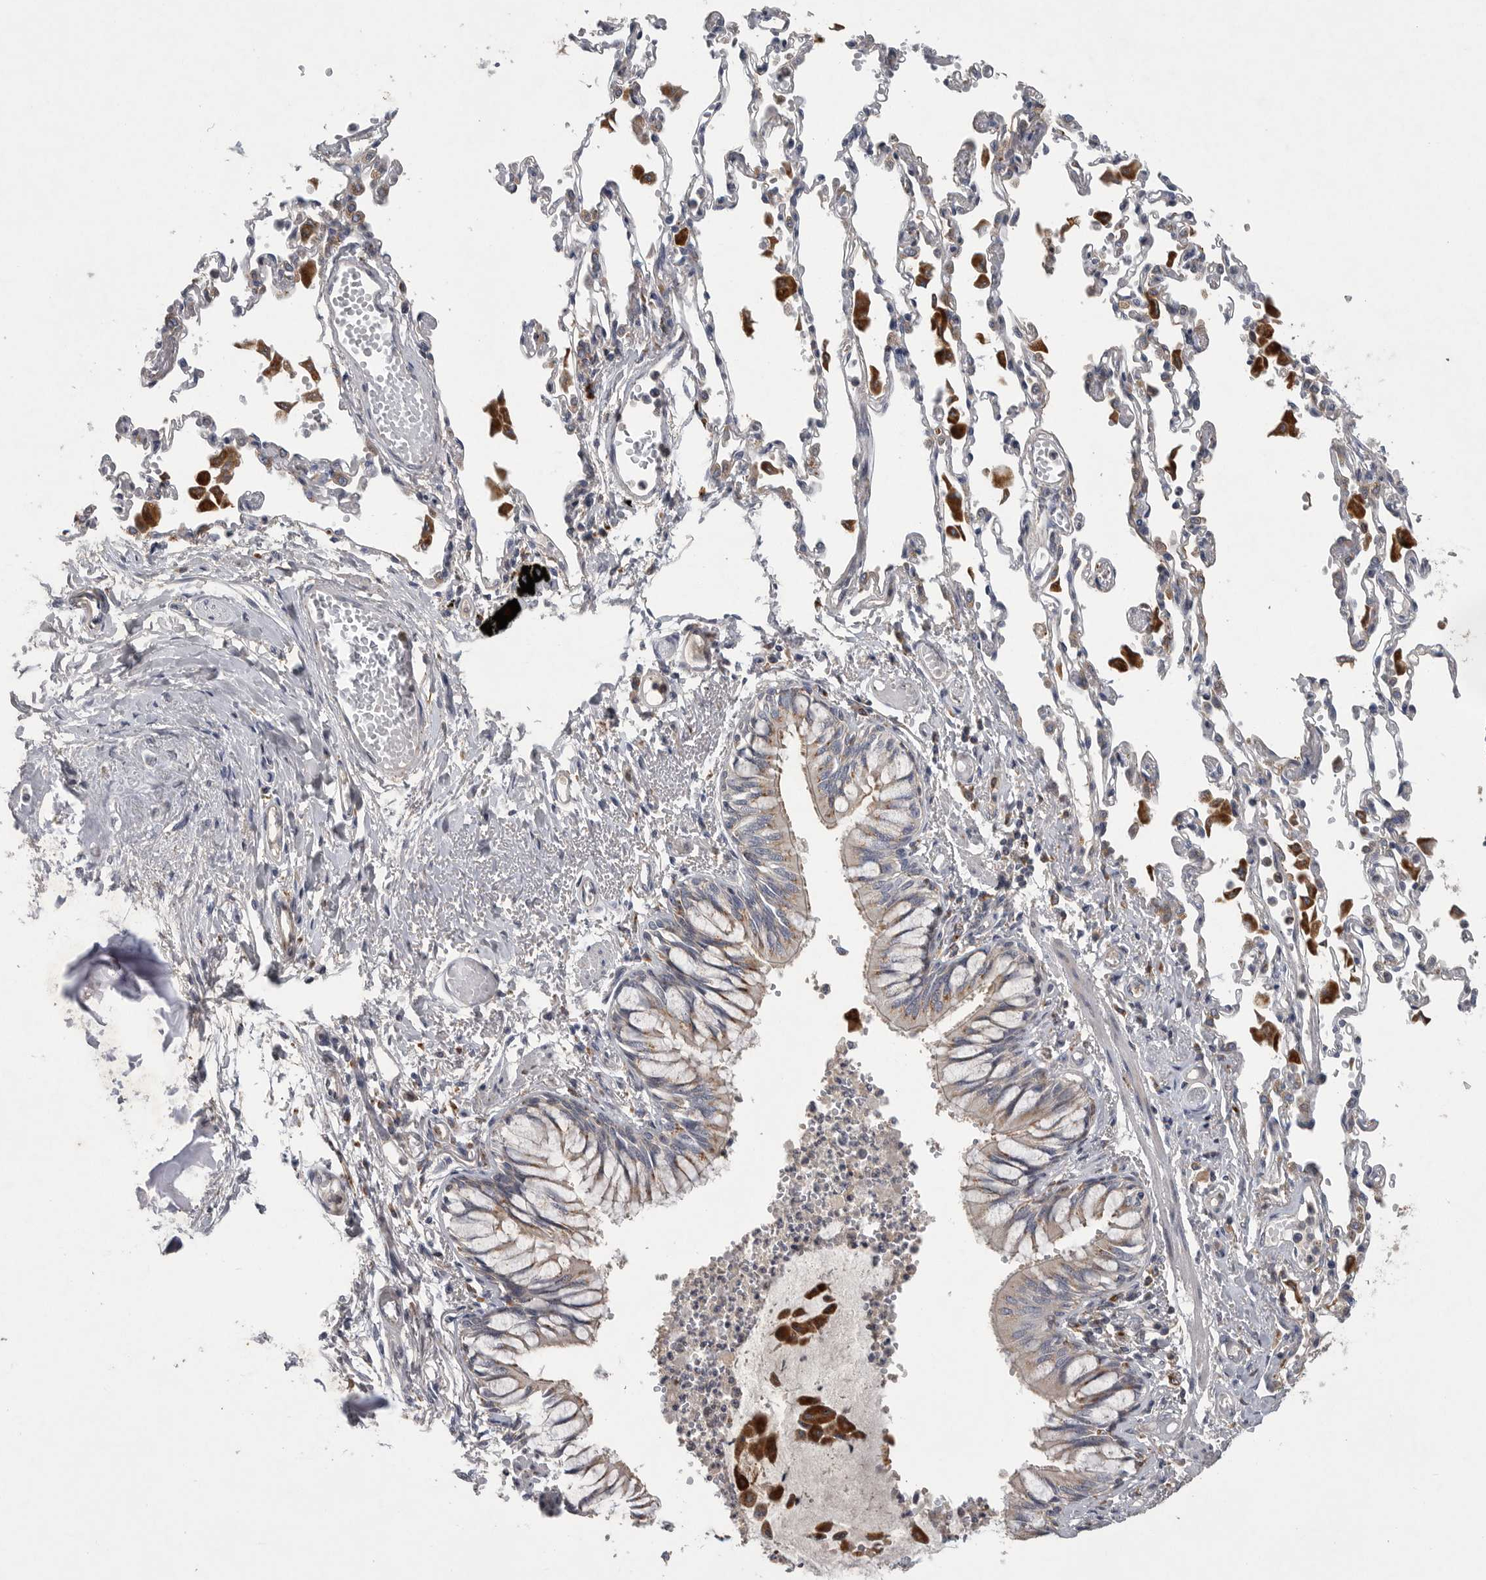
{"staining": {"intensity": "moderate", "quantity": ">75%", "location": "cytoplasmic/membranous"}, "tissue": "bronchus", "cell_type": "Respiratory epithelial cells", "image_type": "normal", "snomed": [{"axis": "morphology", "description": "Normal tissue, NOS"}, {"axis": "topography", "description": "Cartilage tissue"}, {"axis": "topography", "description": "Bronchus"}, {"axis": "topography", "description": "Lung"}], "caption": "A medium amount of moderate cytoplasmic/membranous positivity is appreciated in about >75% of respiratory epithelial cells in benign bronchus. (DAB IHC with brightfield microscopy, high magnification).", "gene": "LAMTOR3", "patient": {"sex": "female", "age": 49}}